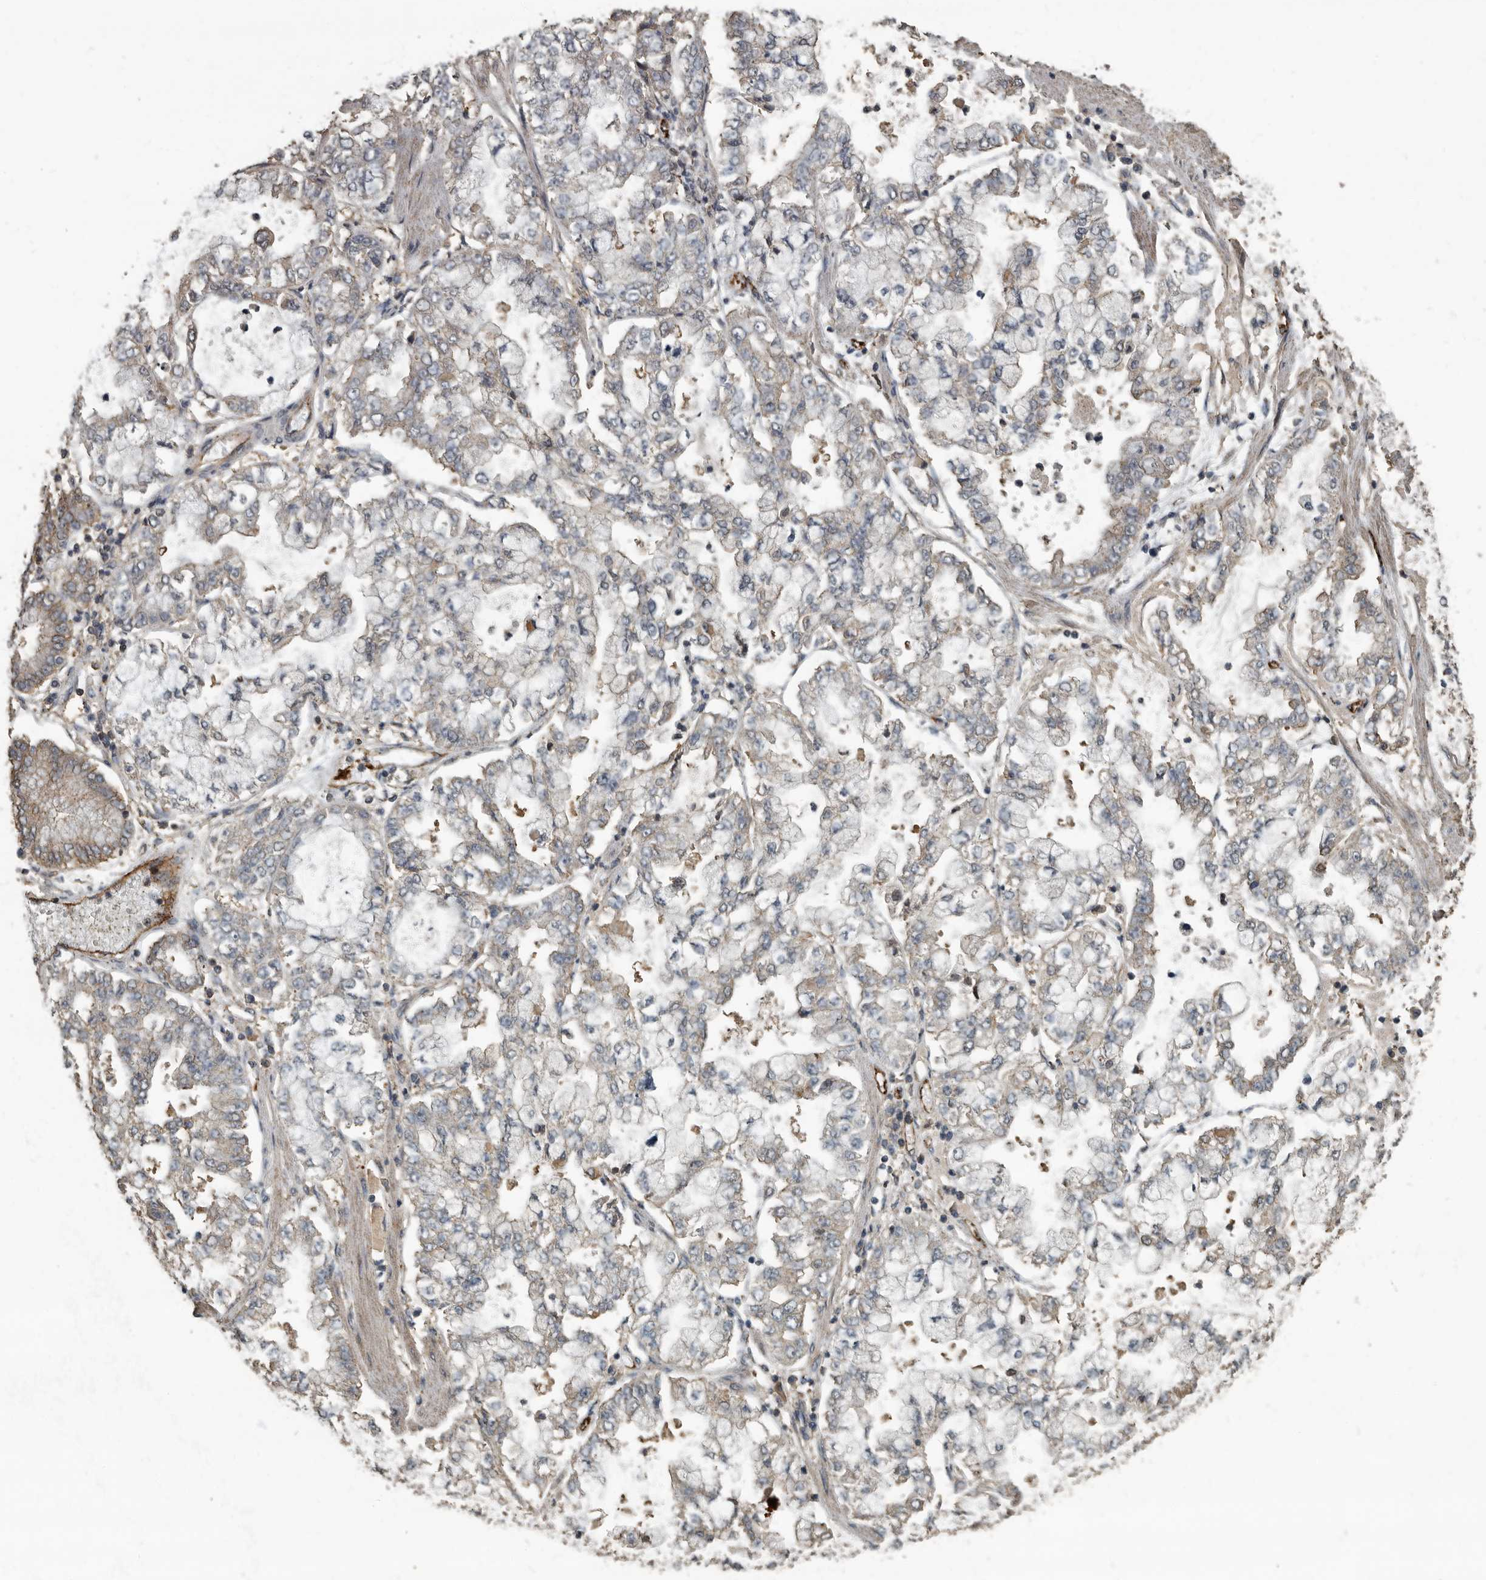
{"staining": {"intensity": "negative", "quantity": "none", "location": "none"}, "tissue": "stomach cancer", "cell_type": "Tumor cells", "image_type": "cancer", "snomed": [{"axis": "morphology", "description": "Adenocarcinoma, NOS"}, {"axis": "topography", "description": "Stomach"}], "caption": "Tumor cells show no significant protein staining in stomach cancer.", "gene": "IL15RA", "patient": {"sex": "male", "age": 76}}